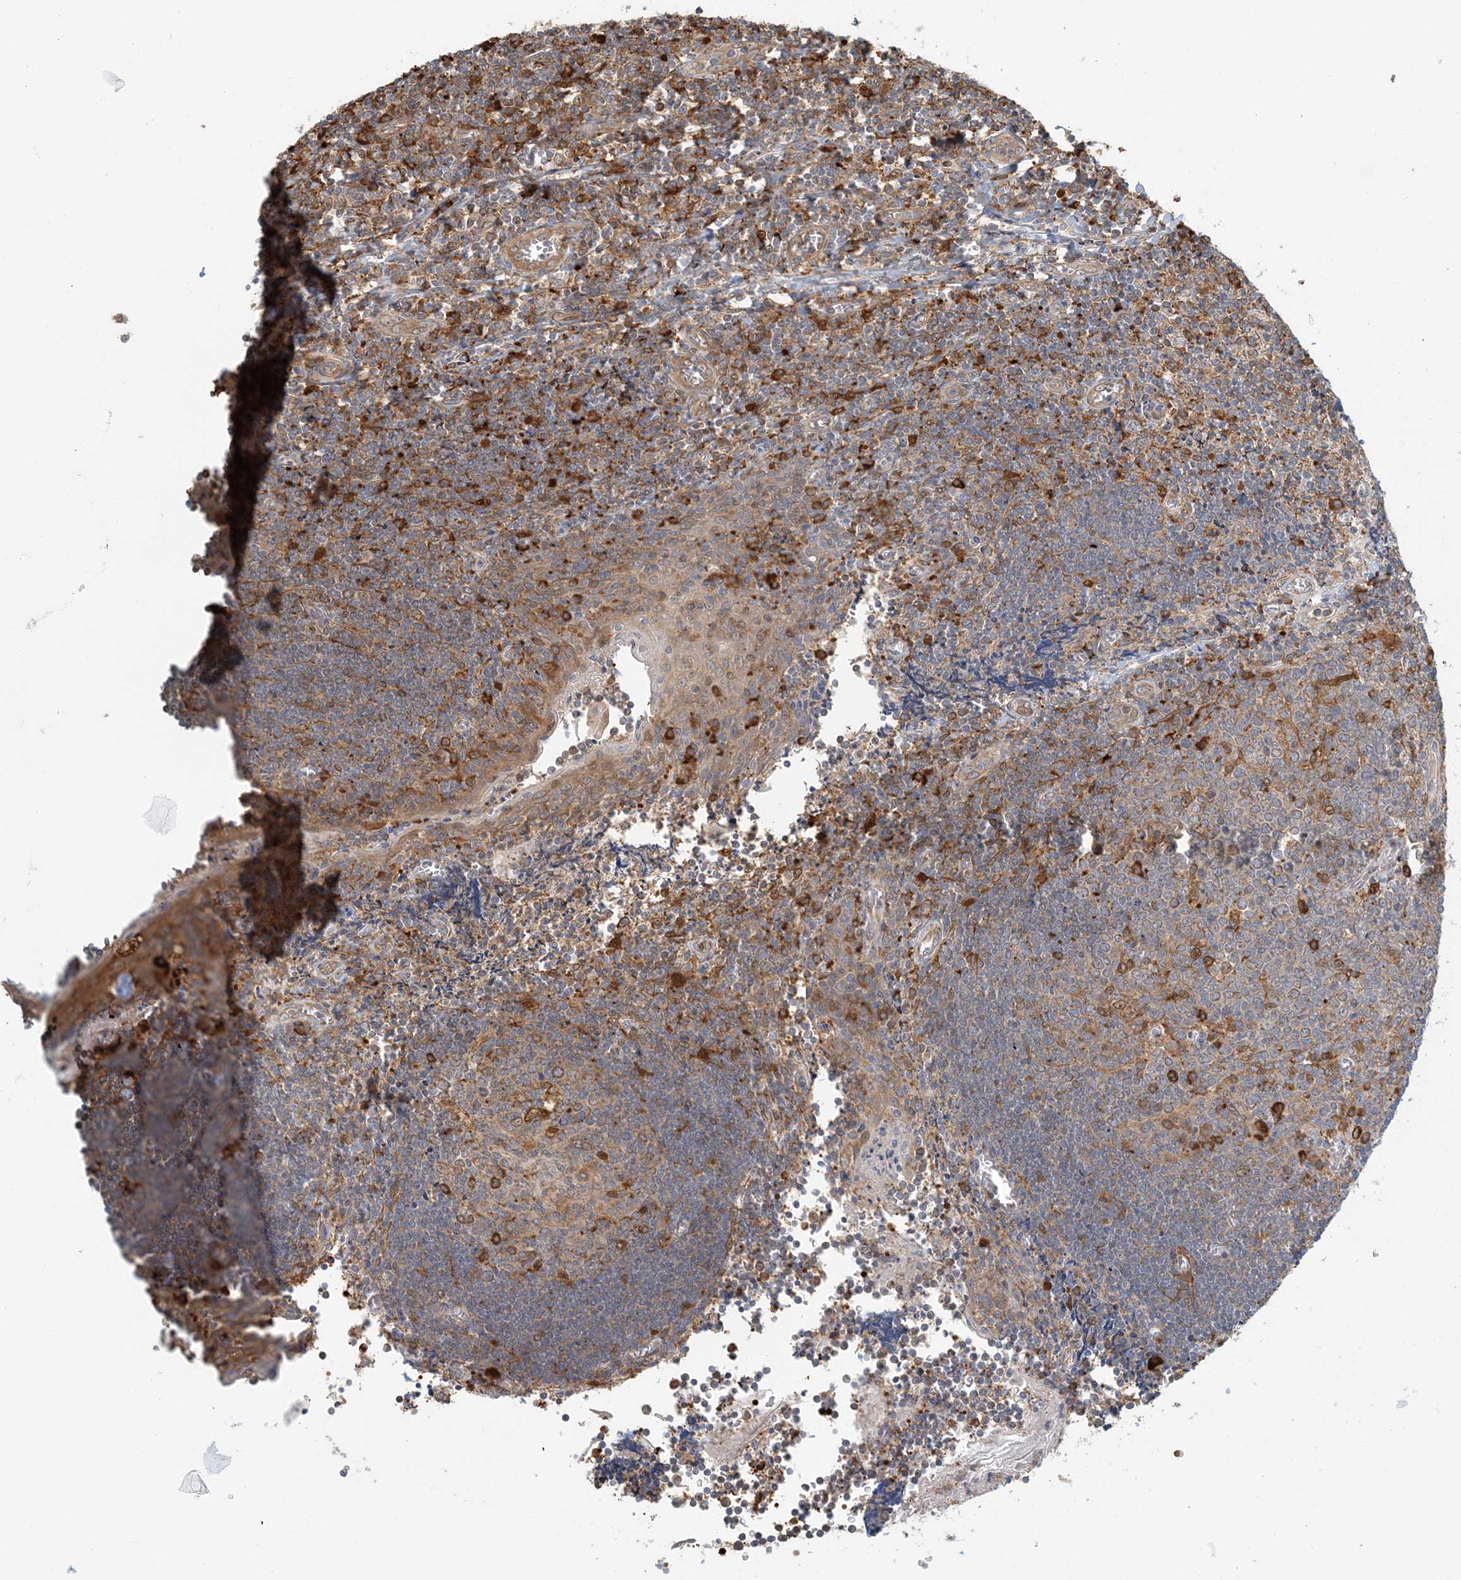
{"staining": {"intensity": "moderate", "quantity": ">75%", "location": "cytoplasmic/membranous"}, "tissue": "tonsil", "cell_type": "Germinal center cells", "image_type": "normal", "snomed": [{"axis": "morphology", "description": "Normal tissue, NOS"}, {"axis": "topography", "description": "Tonsil"}], "caption": "About >75% of germinal center cells in benign human tonsil demonstrate moderate cytoplasmic/membranous protein staining as visualized by brown immunohistochemical staining.", "gene": "HNMT", "patient": {"sex": "male", "age": 27}}